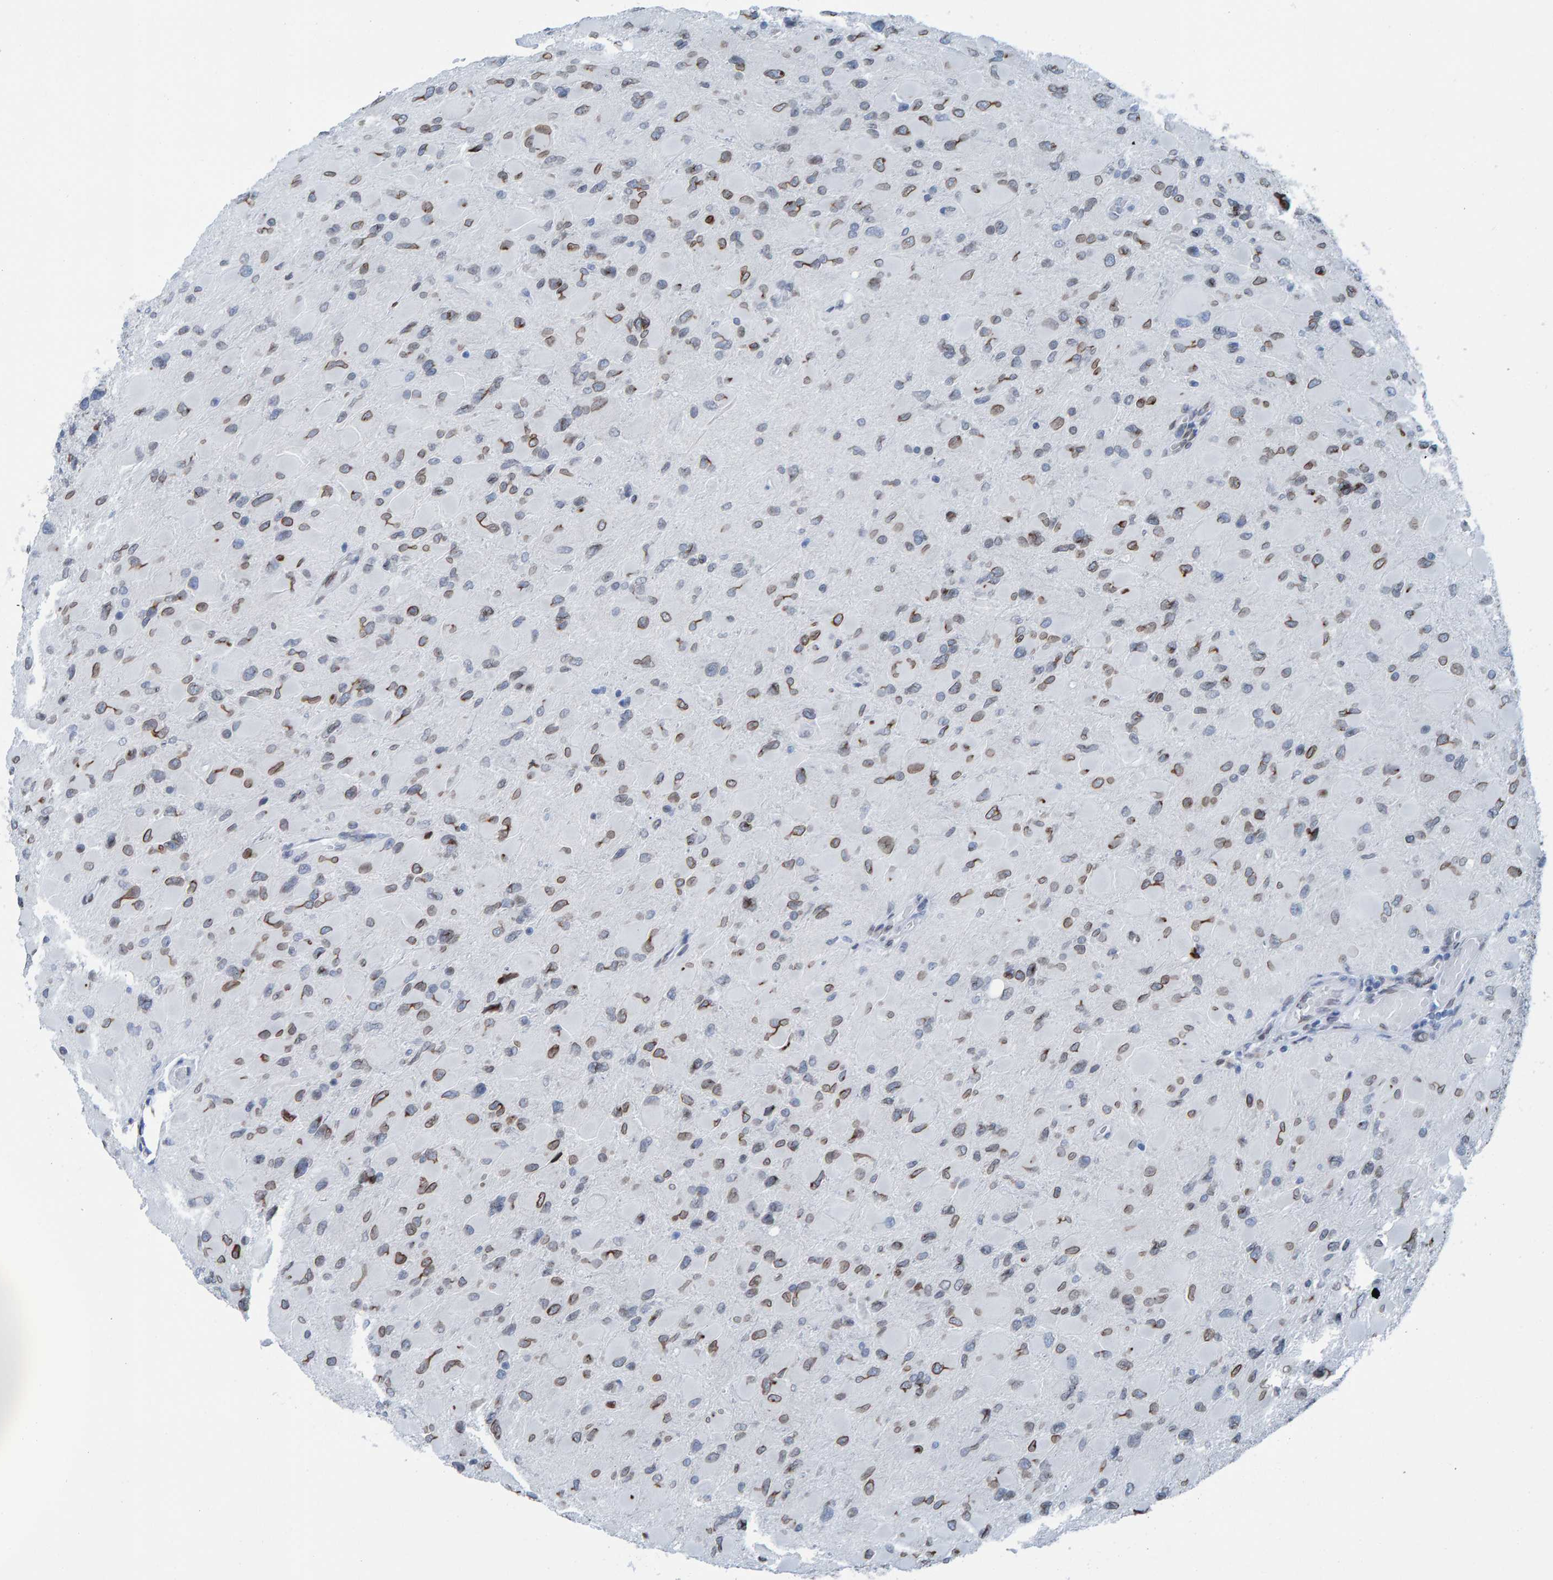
{"staining": {"intensity": "moderate", "quantity": "25%-75%", "location": "cytoplasmic/membranous,nuclear"}, "tissue": "glioma", "cell_type": "Tumor cells", "image_type": "cancer", "snomed": [{"axis": "morphology", "description": "Glioma, malignant, High grade"}, {"axis": "topography", "description": "Cerebral cortex"}], "caption": "Human glioma stained for a protein (brown) displays moderate cytoplasmic/membranous and nuclear positive staining in about 25%-75% of tumor cells.", "gene": "LMNB2", "patient": {"sex": "female", "age": 36}}